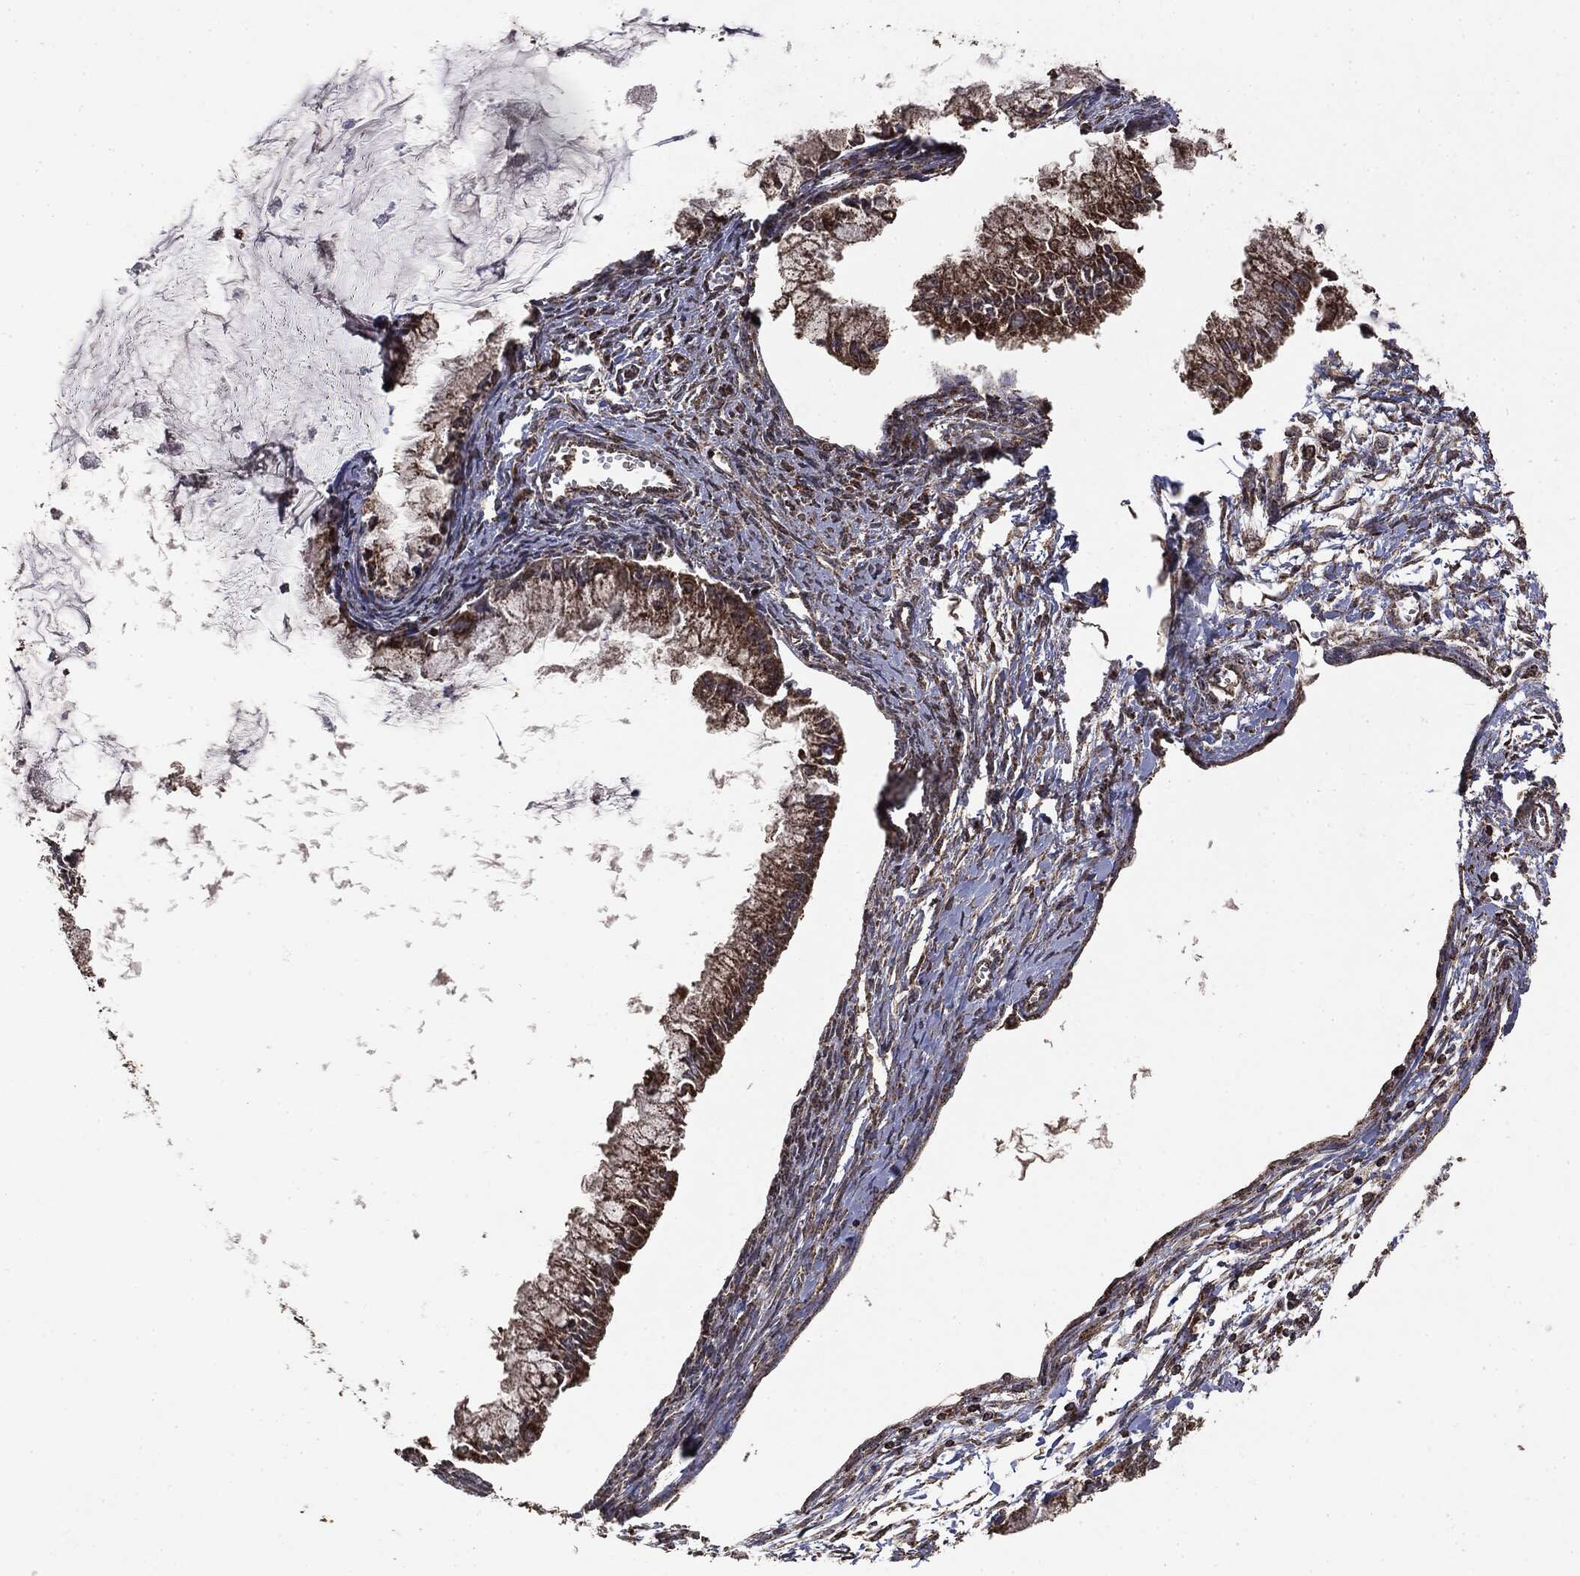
{"staining": {"intensity": "moderate", "quantity": ">75%", "location": "cytoplasmic/membranous"}, "tissue": "ovarian cancer", "cell_type": "Tumor cells", "image_type": "cancer", "snomed": [{"axis": "morphology", "description": "Cystadenocarcinoma, mucinous, NOS"}, {"axis": "topography", "description": "Ovary"}], "caption": "This photomicrograph exhibits ovarian cancer stained with IHC to label a protein in brown. The cytoplasmic/membranous of tumor cells show moderate positivity for the protein. Nuclei are counter-stained blue.", "gene": "MTOR", "patient": {"sex": "female", "age": 34}}